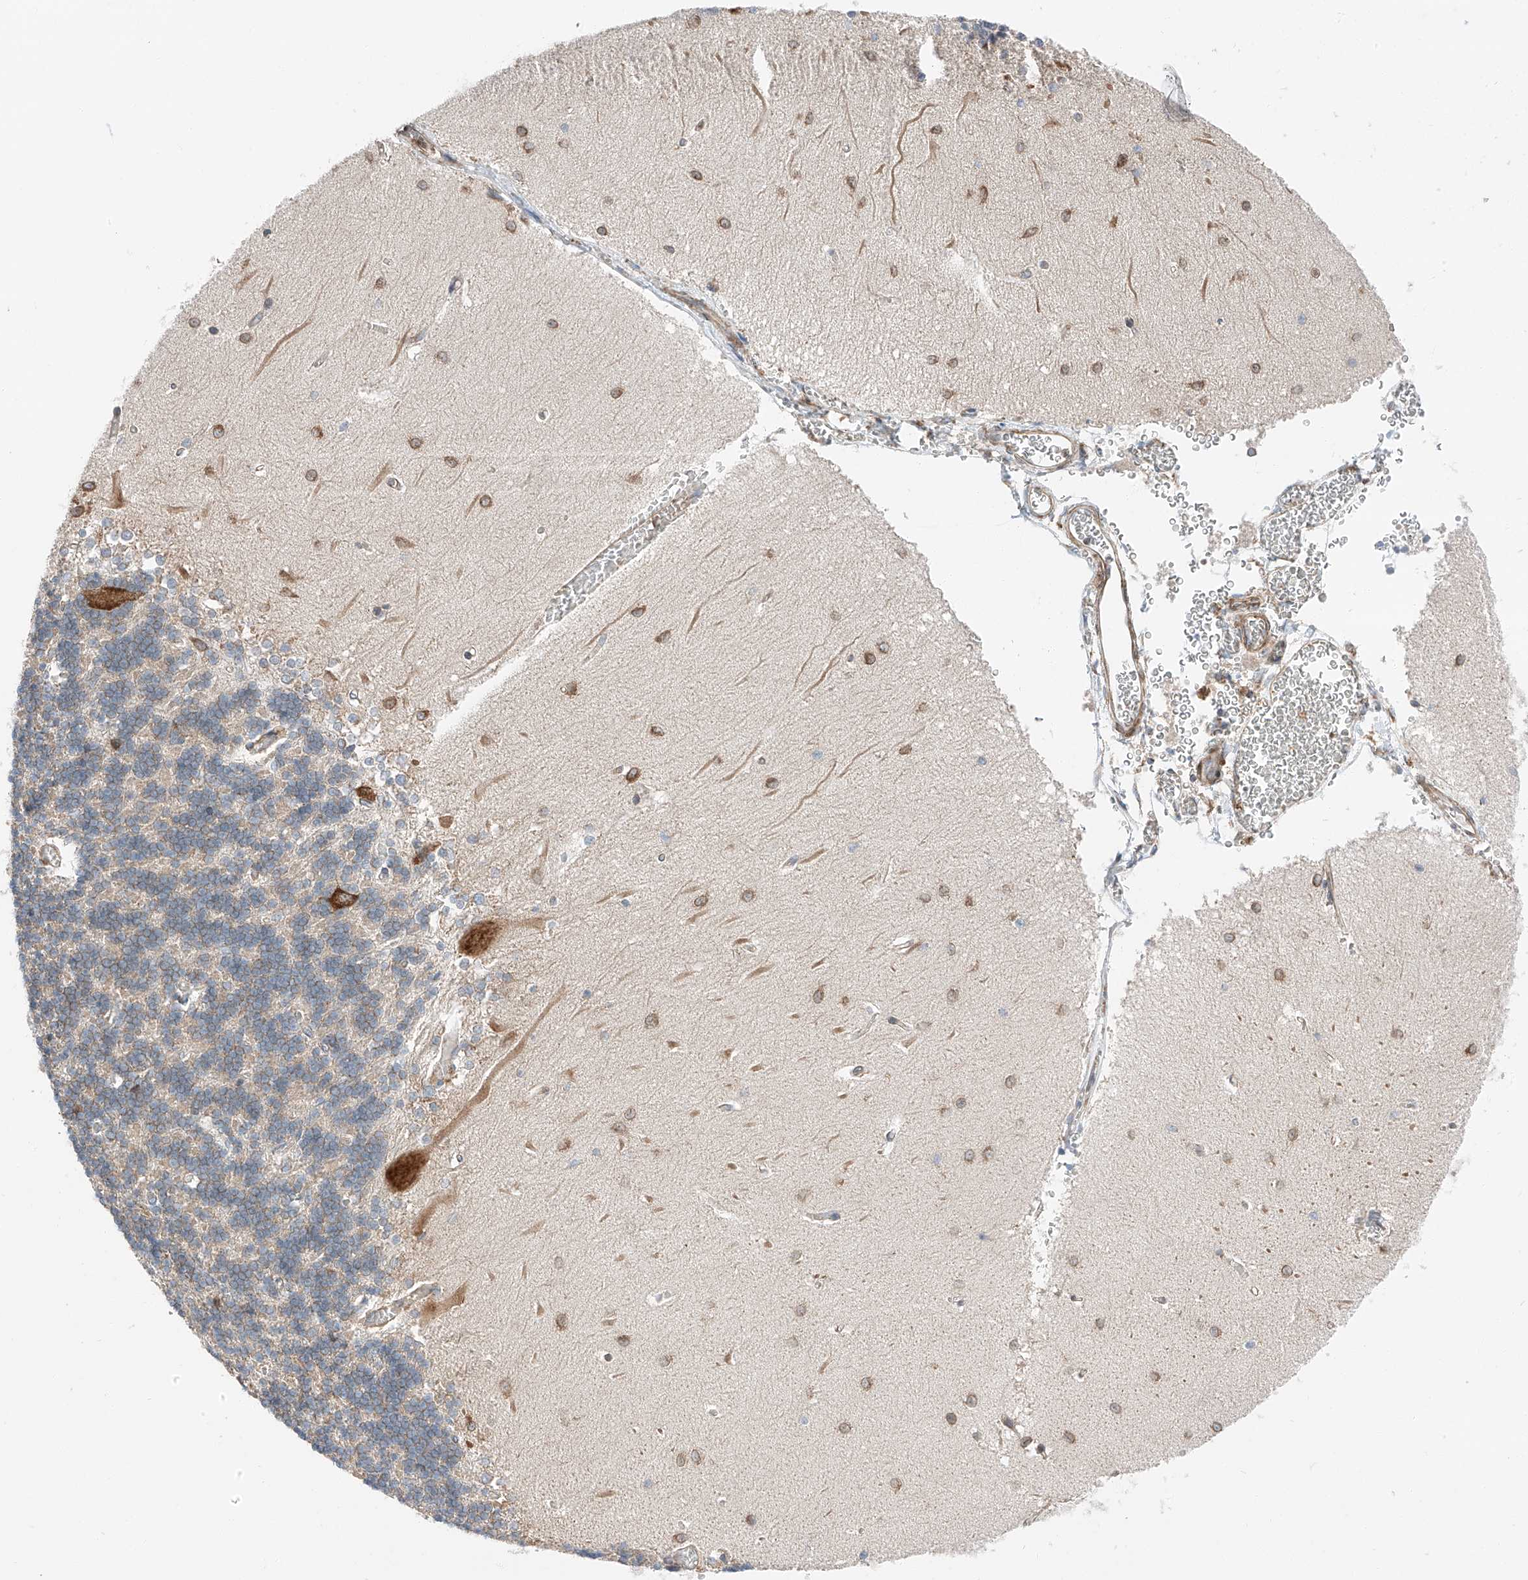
{"staining": {"intensity": "weak", "quantity": "25%-75%", "location": "cytoplasmic/membranous"}, "tissue": "cerebellum", "cell_type": "Cells in granular layer", "image_type": "normal", "snomed": [{"axis": "morphology", "description": "Normal tissue, NOS"}, {"axis": "topography", "description": "Cerebellum"}], "caption": "Protein analysis of unremarkable cerebellum exhibits weak cytoplasmic/membranous positivity in about 25%-75% of cells in granular layer. (DAB (3,3'-diaminobenzidine) IHC, brown staining for protein, blue staining for nuclei).", "gene": "ZC3H15", "patient": {"sex": "male", "age": 37}}